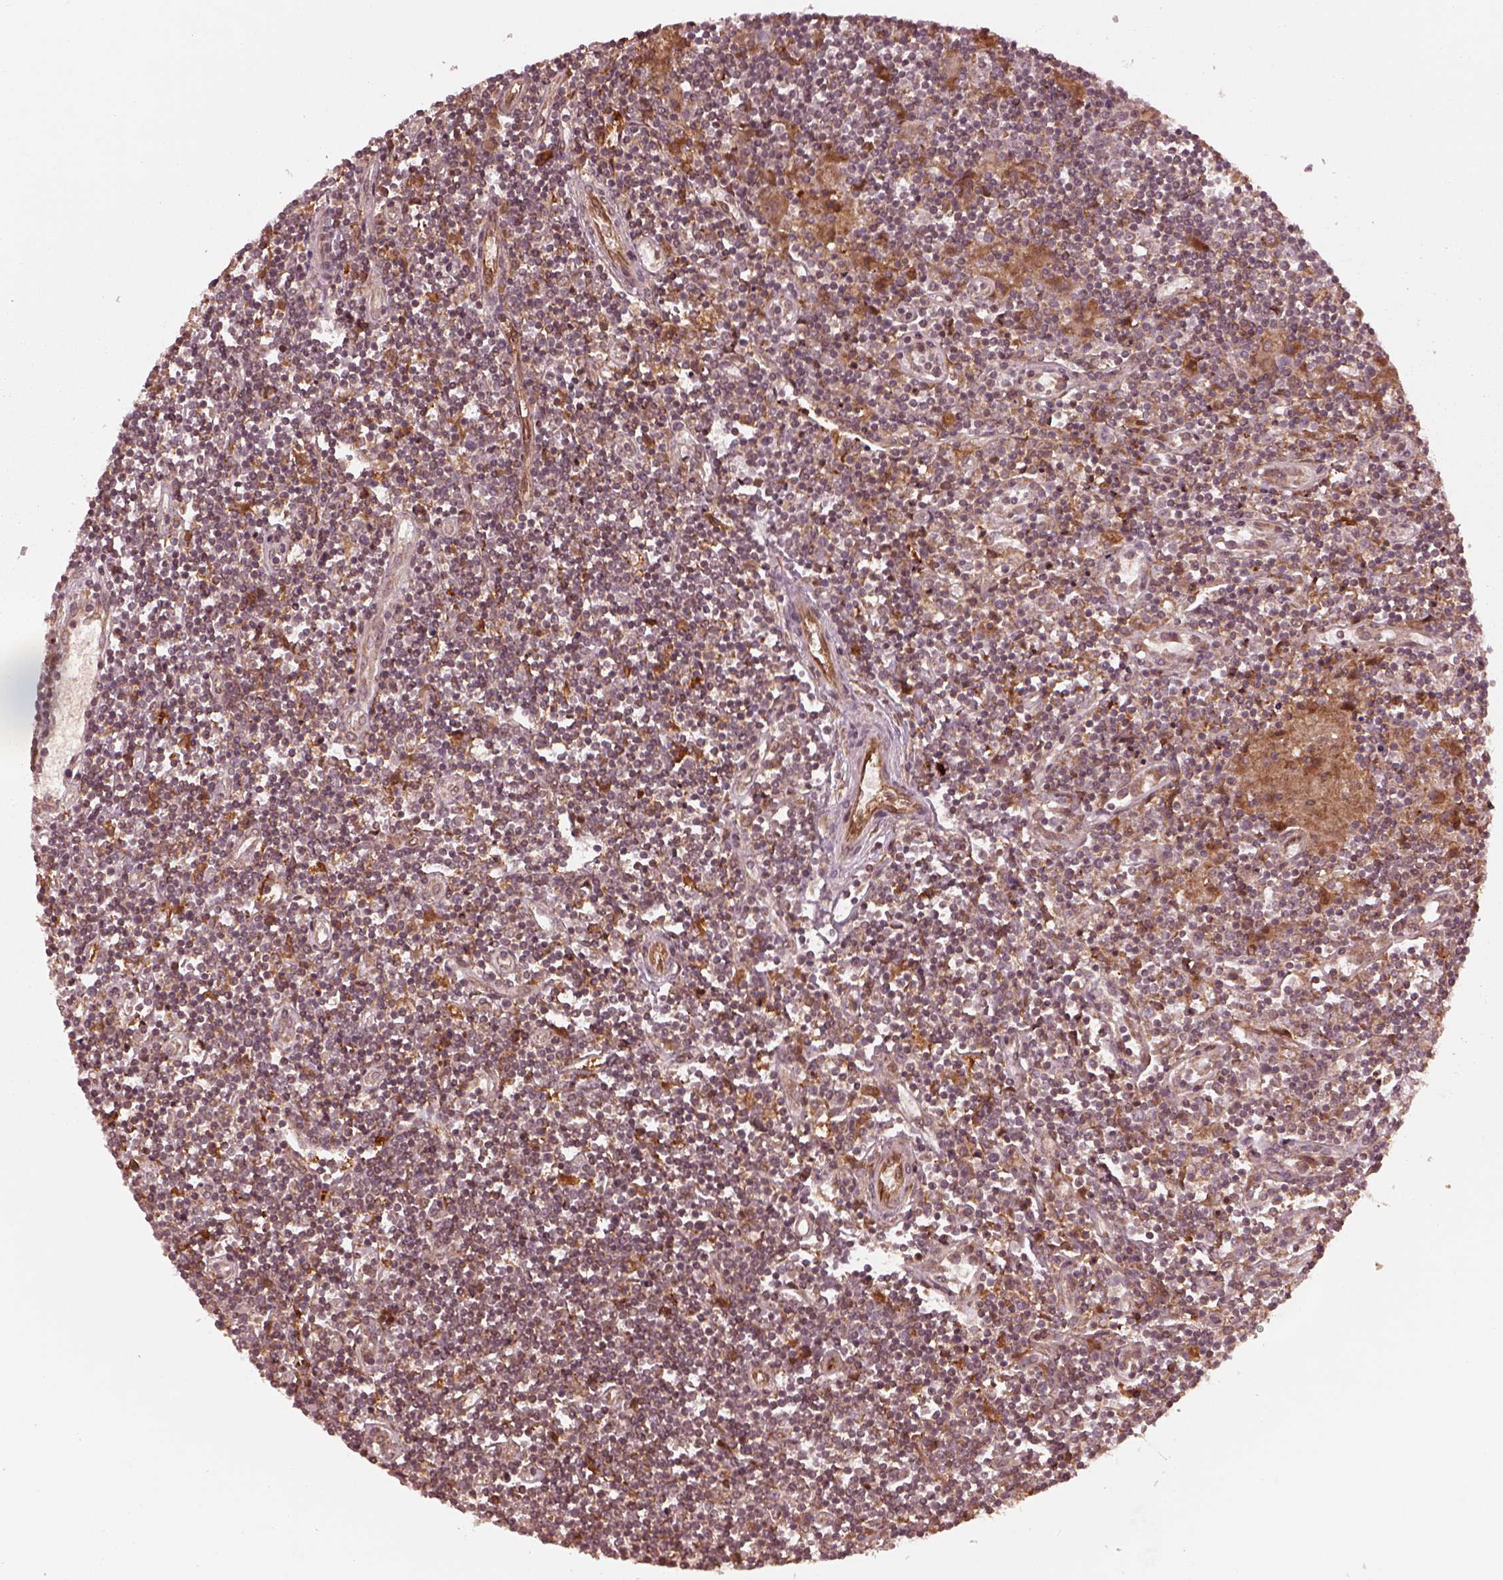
{"staining": {"intensity": "moderate", "quantity": ">75%", "location": "cytoplasmic/membranous"}, "tissue": "lymphoma", "cell_type": "Tumor cells", "image_type": "cancer", "snomed": [{"axis": "morphology", "description": "Hodgkin's disease, NOS"}, {"axis": "topography", "description": "Lymph node"}], "caption": "An image showing moderate cytoplasmic/membranous positivity in about >75% of tumor cells in Hodgkin's disease, as visualized by brown immunohistochemical staining.", "gene": "AGPAT1", "patient": {"sex": "male", "age": 40}}